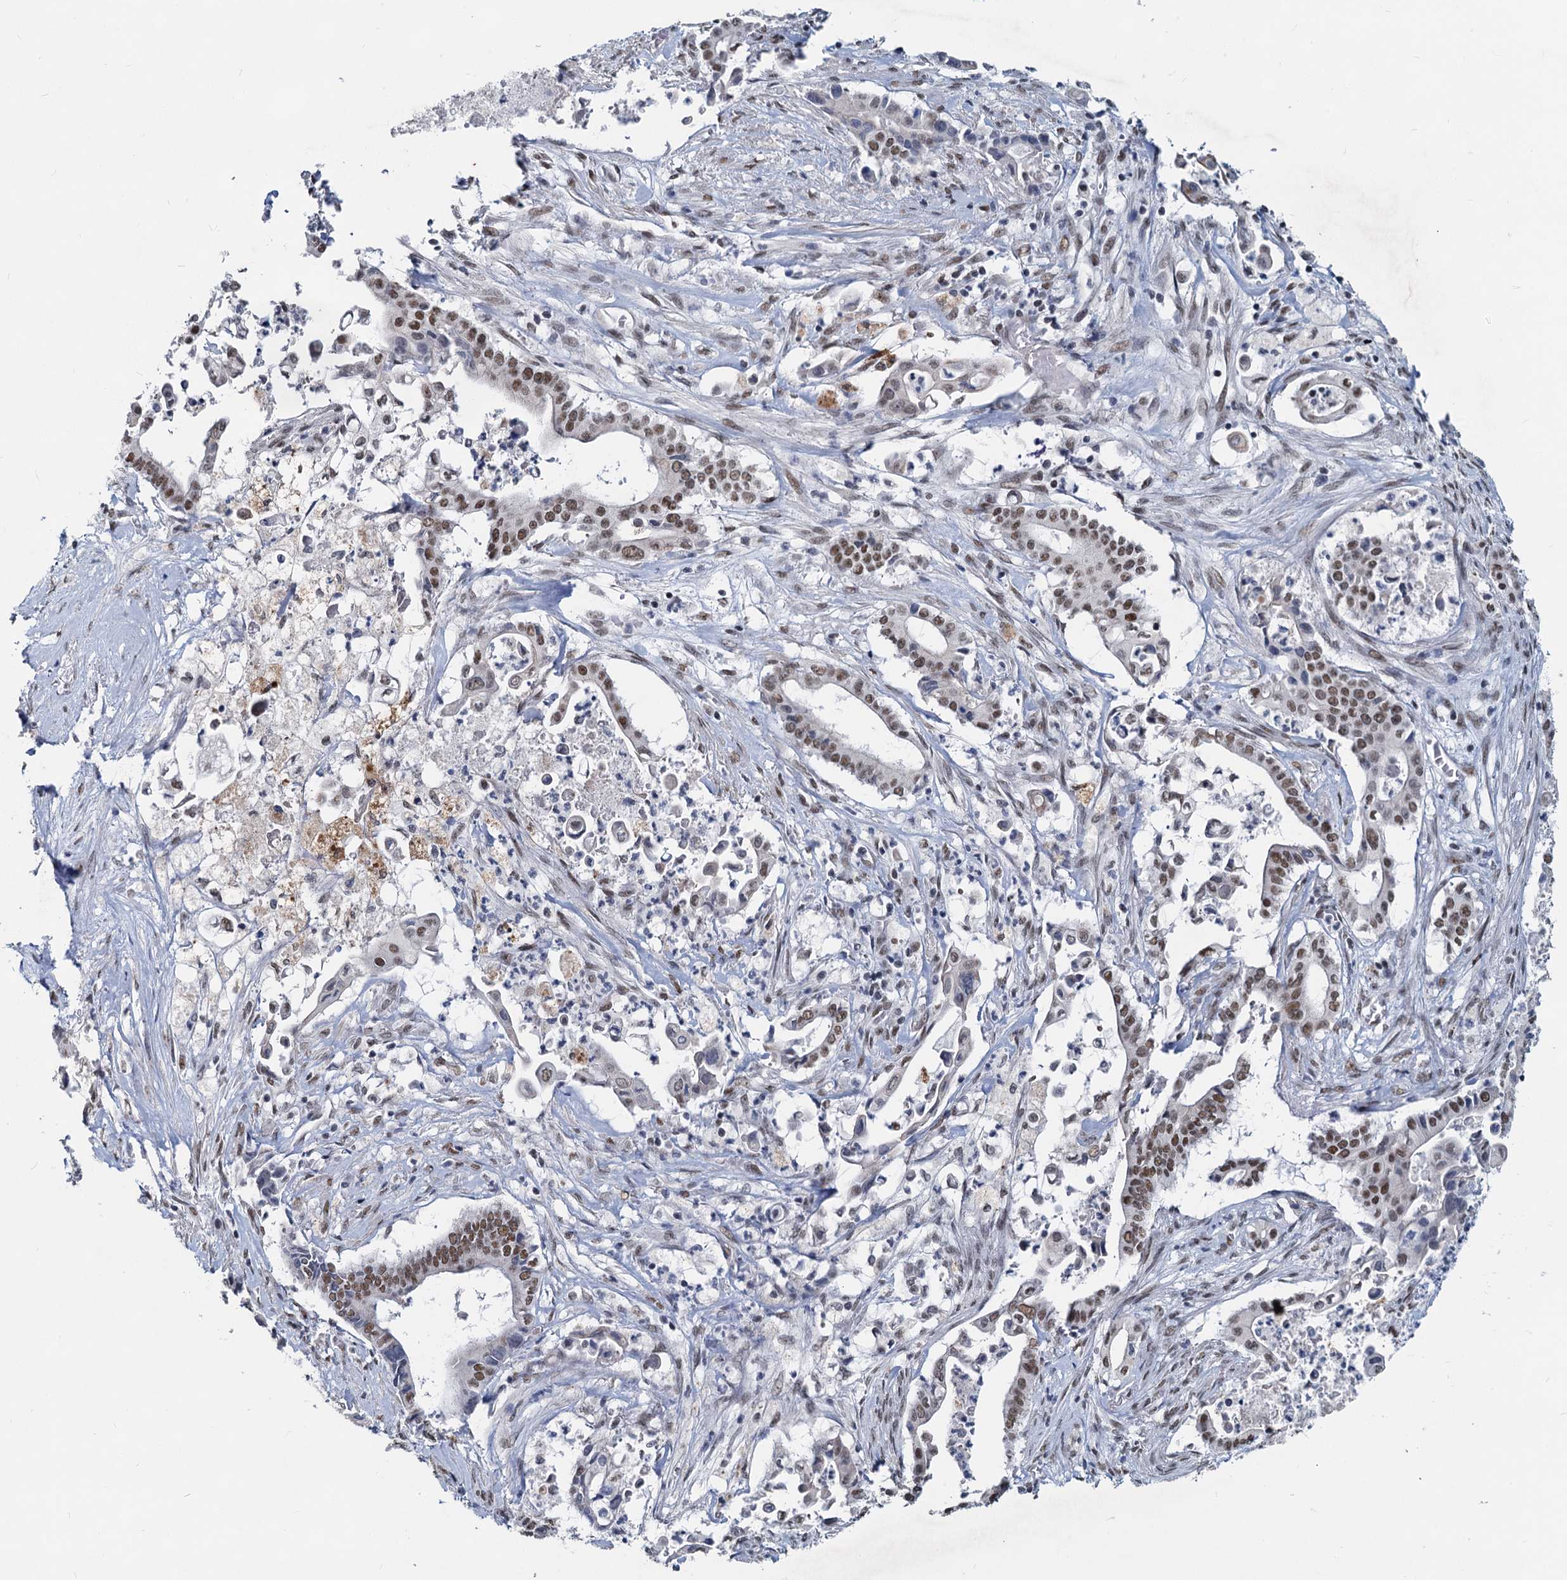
{"staining": {"intensity": "moderate", "quantity": ">75%", "location": "nuclear"}, "tissue": "pancreatic cancer", "cell_type": "Tumor cells", "image_type": "cancer", "snomed": [{"axis": "morphology", "description": "Adenocarcinoma, NOS"}, {"axis": "topography", "description": "Pancreas"}], "caption": "Immunohistochemical staining of human adenocarcinoma (pancreatic) shows moderate nuclear protein positivity in approximately >75% of tumor cells.", "gene": "METTL14", "patient": {"sex": "female", "age": 77}}